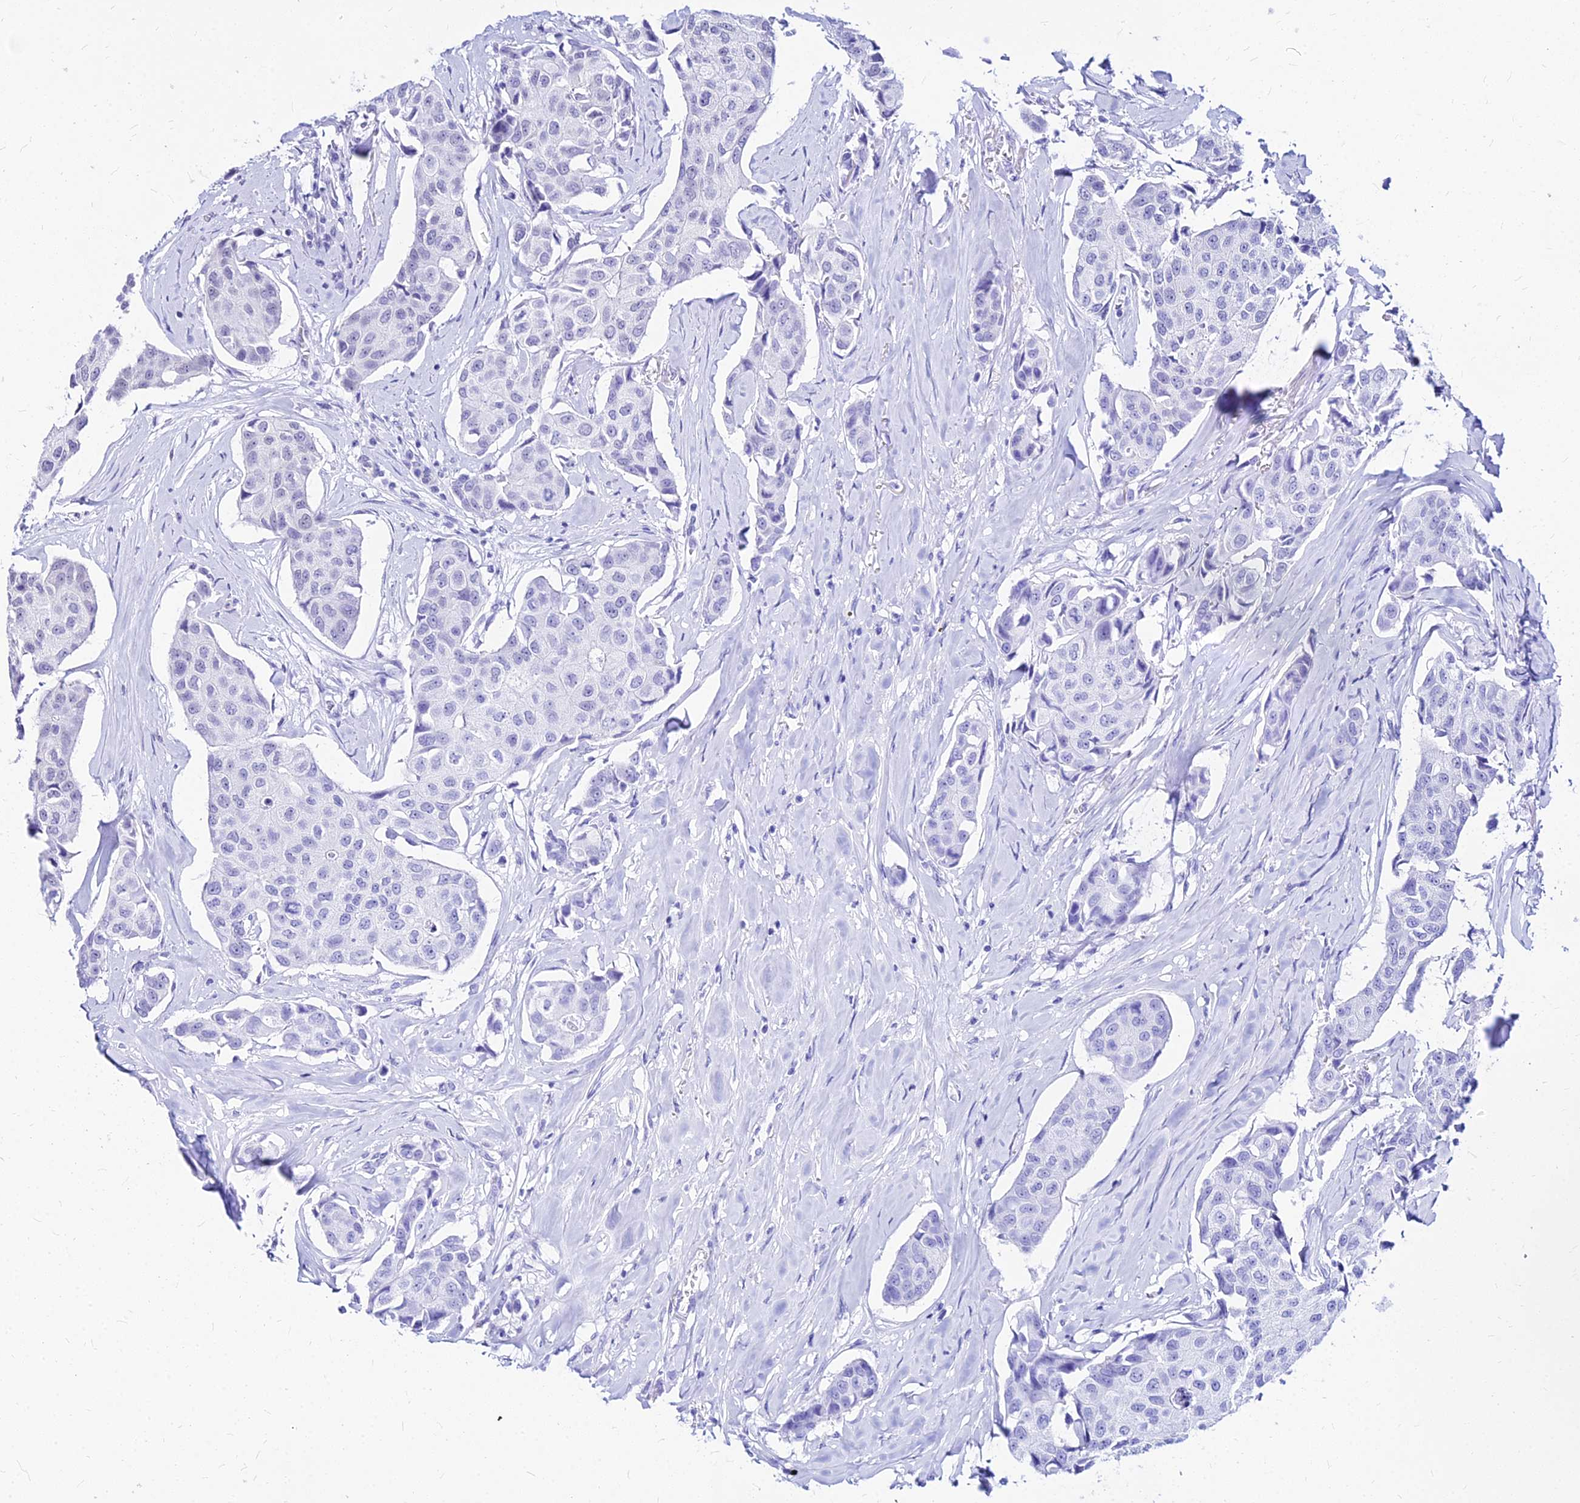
{"staining": {"intensity": "negative", "quantity": "none", "location": "none"}, "tissue": "breast cancer", "cell_type": "Tumor cells", "image_type": "cancer", "snomed": [{"axis": "morphology", "description": "Duct carcinoma"}, {"axis": "topography", "description": "Breast"}], "caption": "The image shows no significant positivity in tumor cells of breast infiltrating ductal carcinoma.", "gene": "FDX2", "patient": {"sex": "female", "age": 80}}